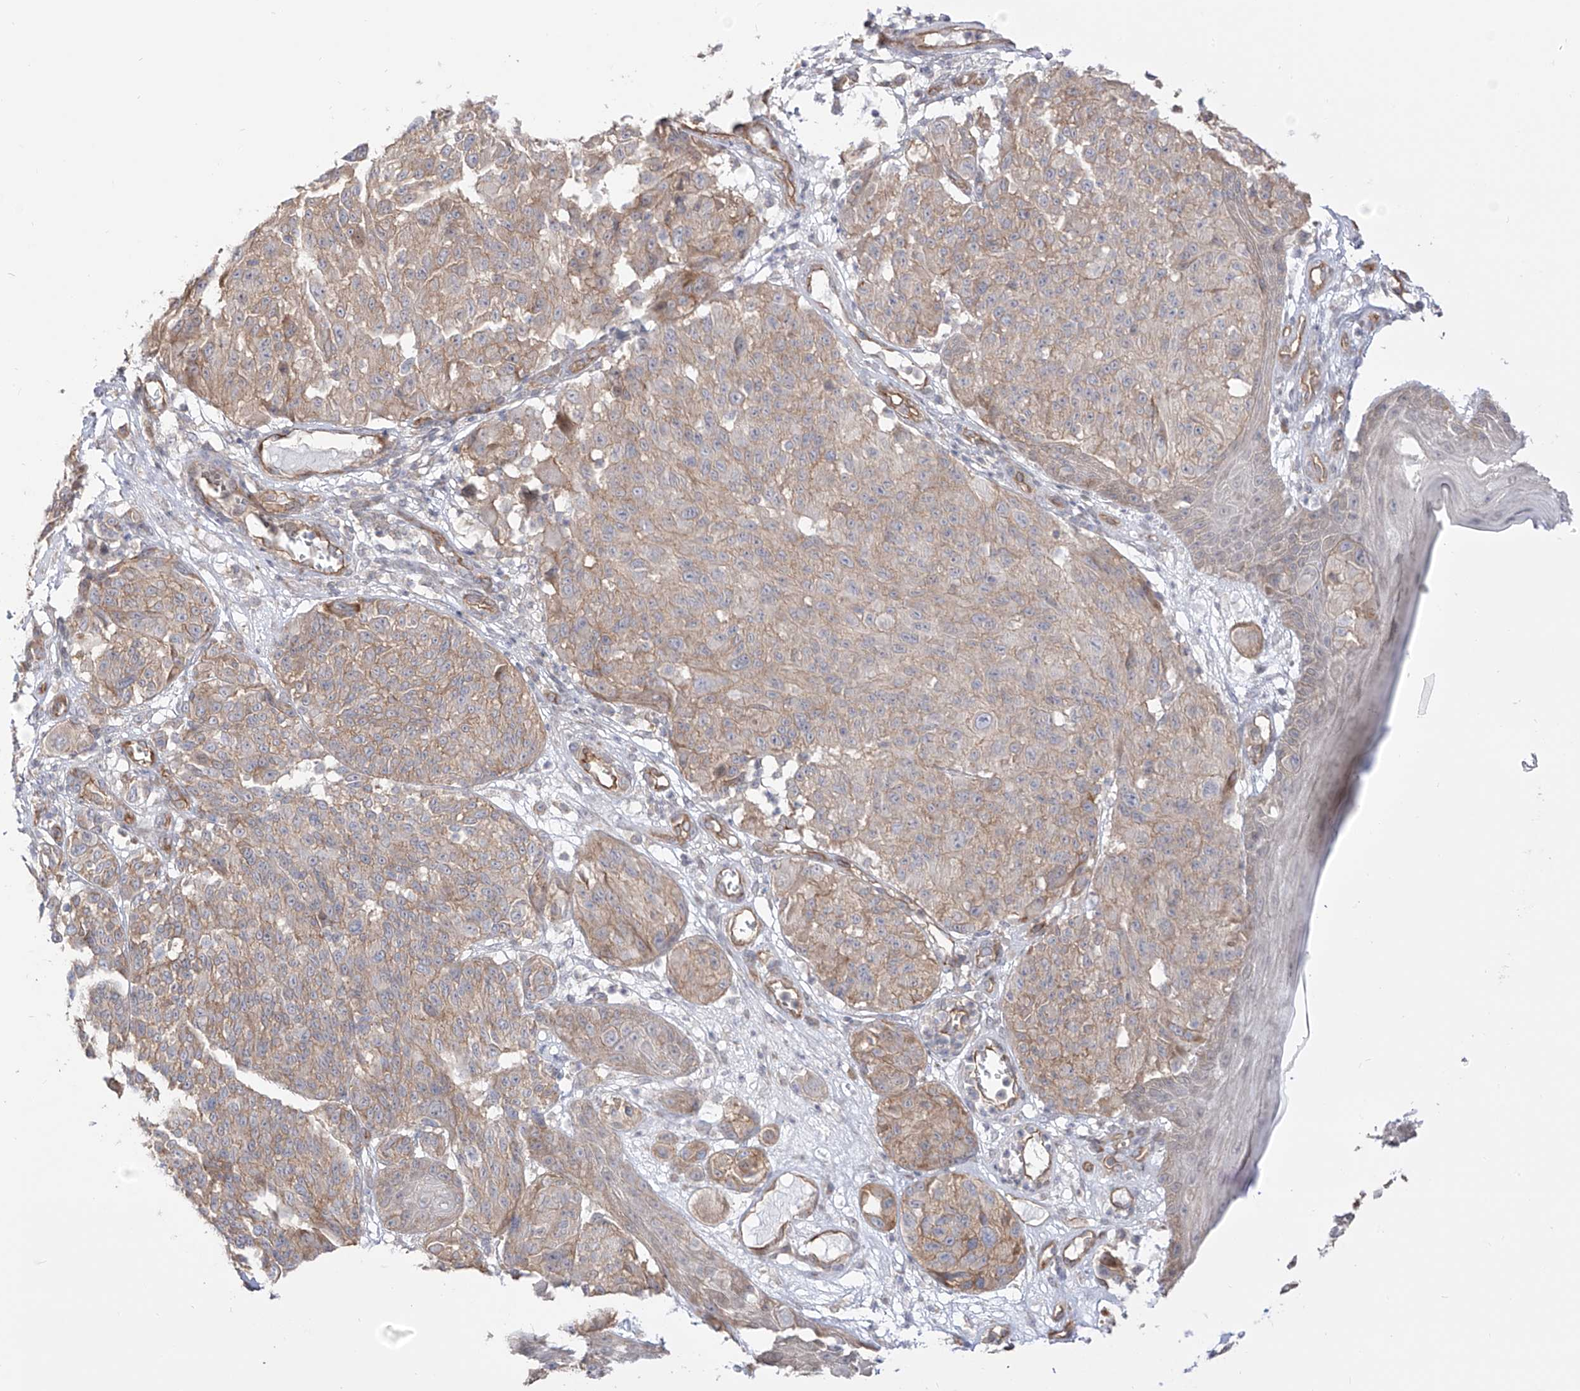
{"staining": {"intensity": "weak", "quantity": "25%-75%", "location": "cytoplasmic/membranous"}, "tissue": "melanoma", "cell_type": "Tumor cells", "image_type": "cancer", "snomed": [{"axis": "morphology", "description": "Malignant melanoma, NOS"}, {"axis": "topography", "description": "Skin"}], "caption": "A photomicrograph of malignant melanoma stained for a protein demonstrates weak cytoplasmic/membranous brown staining in tumor cells.", "gene": "ZNF180", "patient": {"sex": "male", "age": 83}}